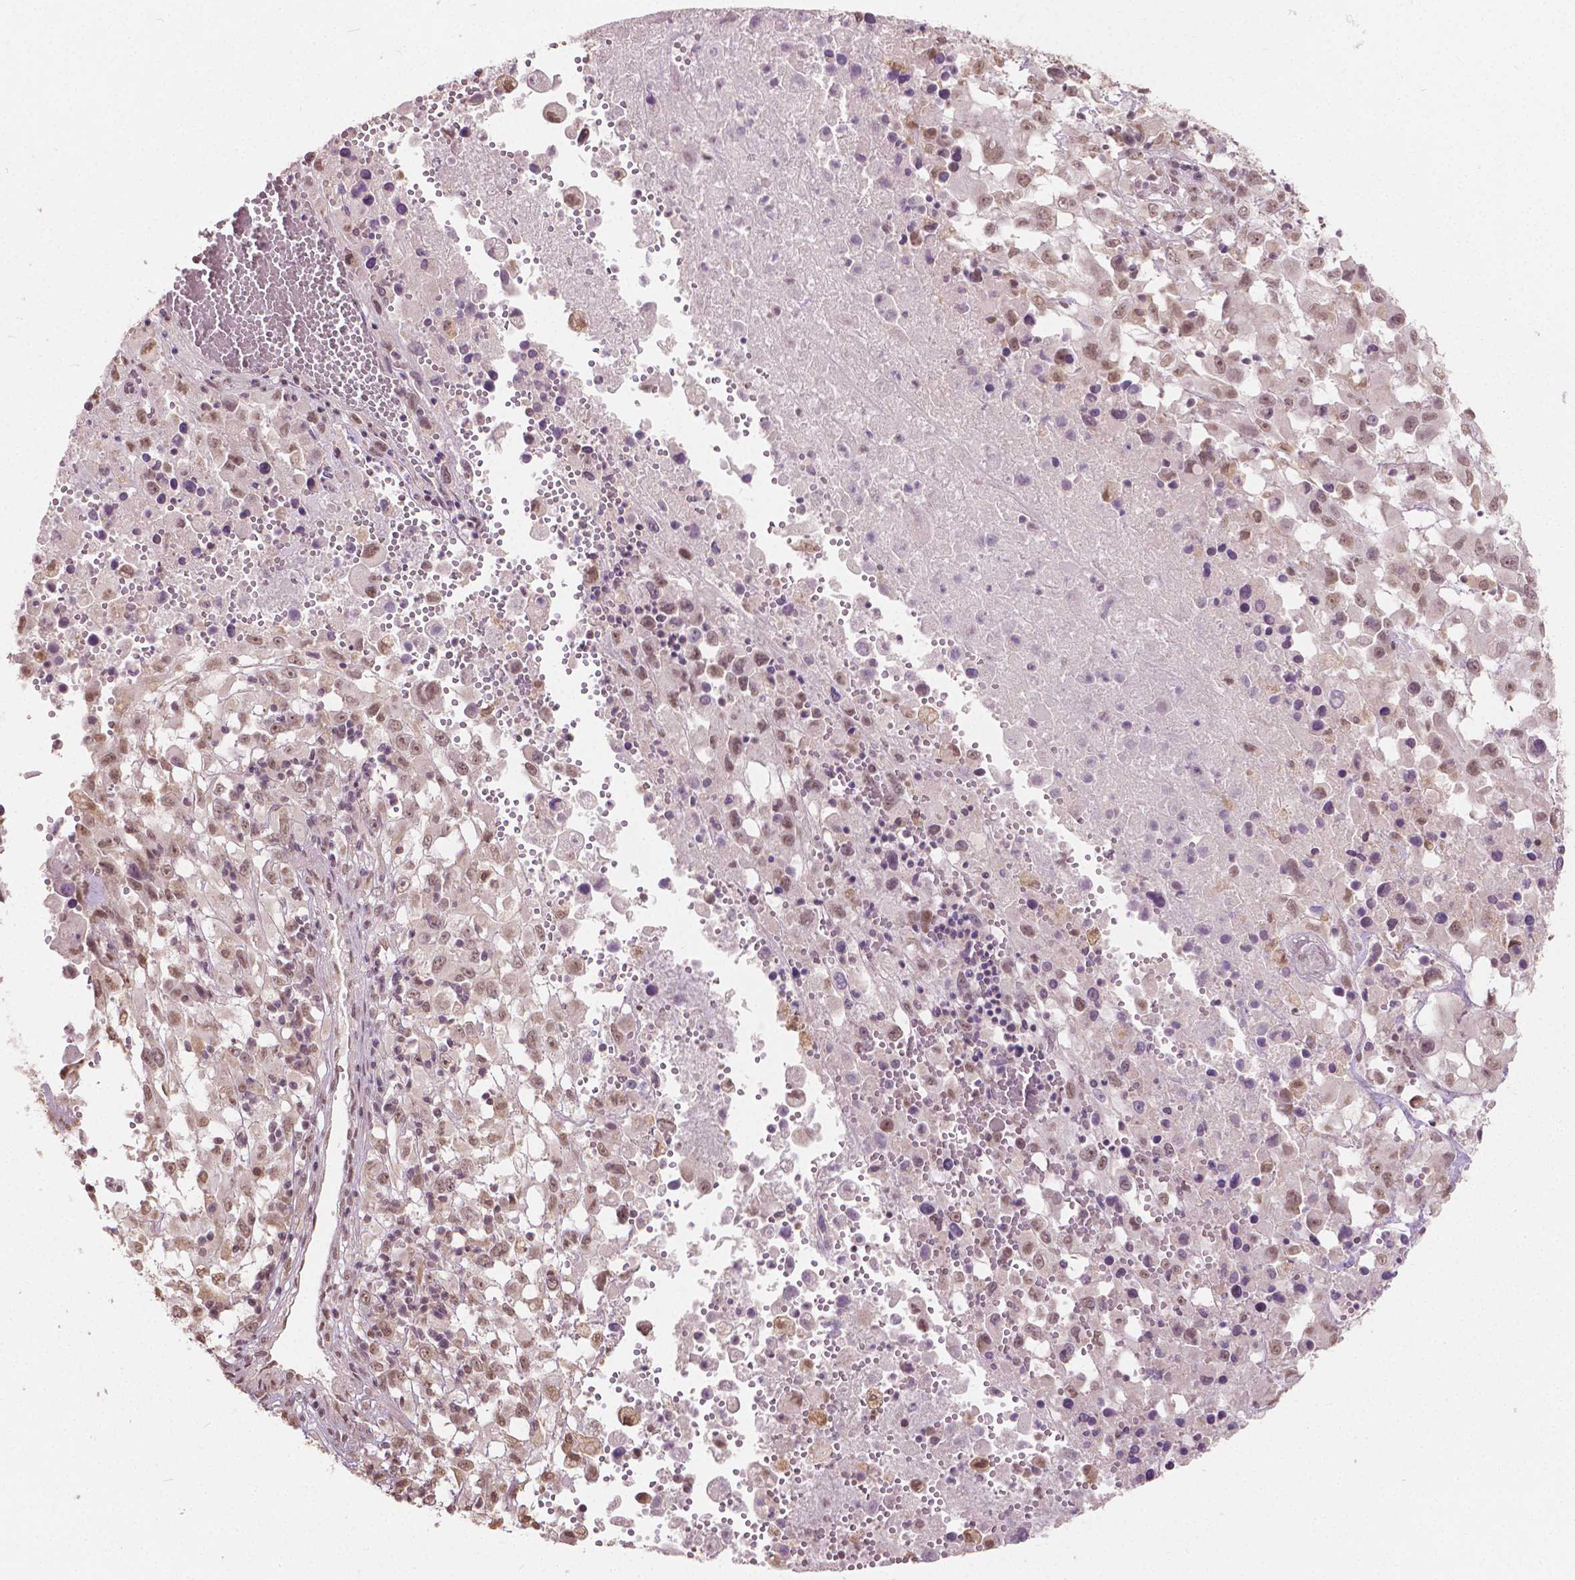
{"staining": {"intensity": "moderate", "quantity": ">75%", "location": "nuclear"}, "tissue": "melanoma", "cell_type": "Tumor cells", "image_type": "cancer", "snomed": [{"axis": "morphology", "description": "Malignant melanoma, Metastatic site"}, {"axis": "topography", "description": "Soft tissue"}], "caption": "A brown stain labels moderate nuclear expression of a protein in human malignant melanoma (metastatic site) tumor cells.", "gene": "HOXA10", "patient": {"sex": "male", "age": 50}}